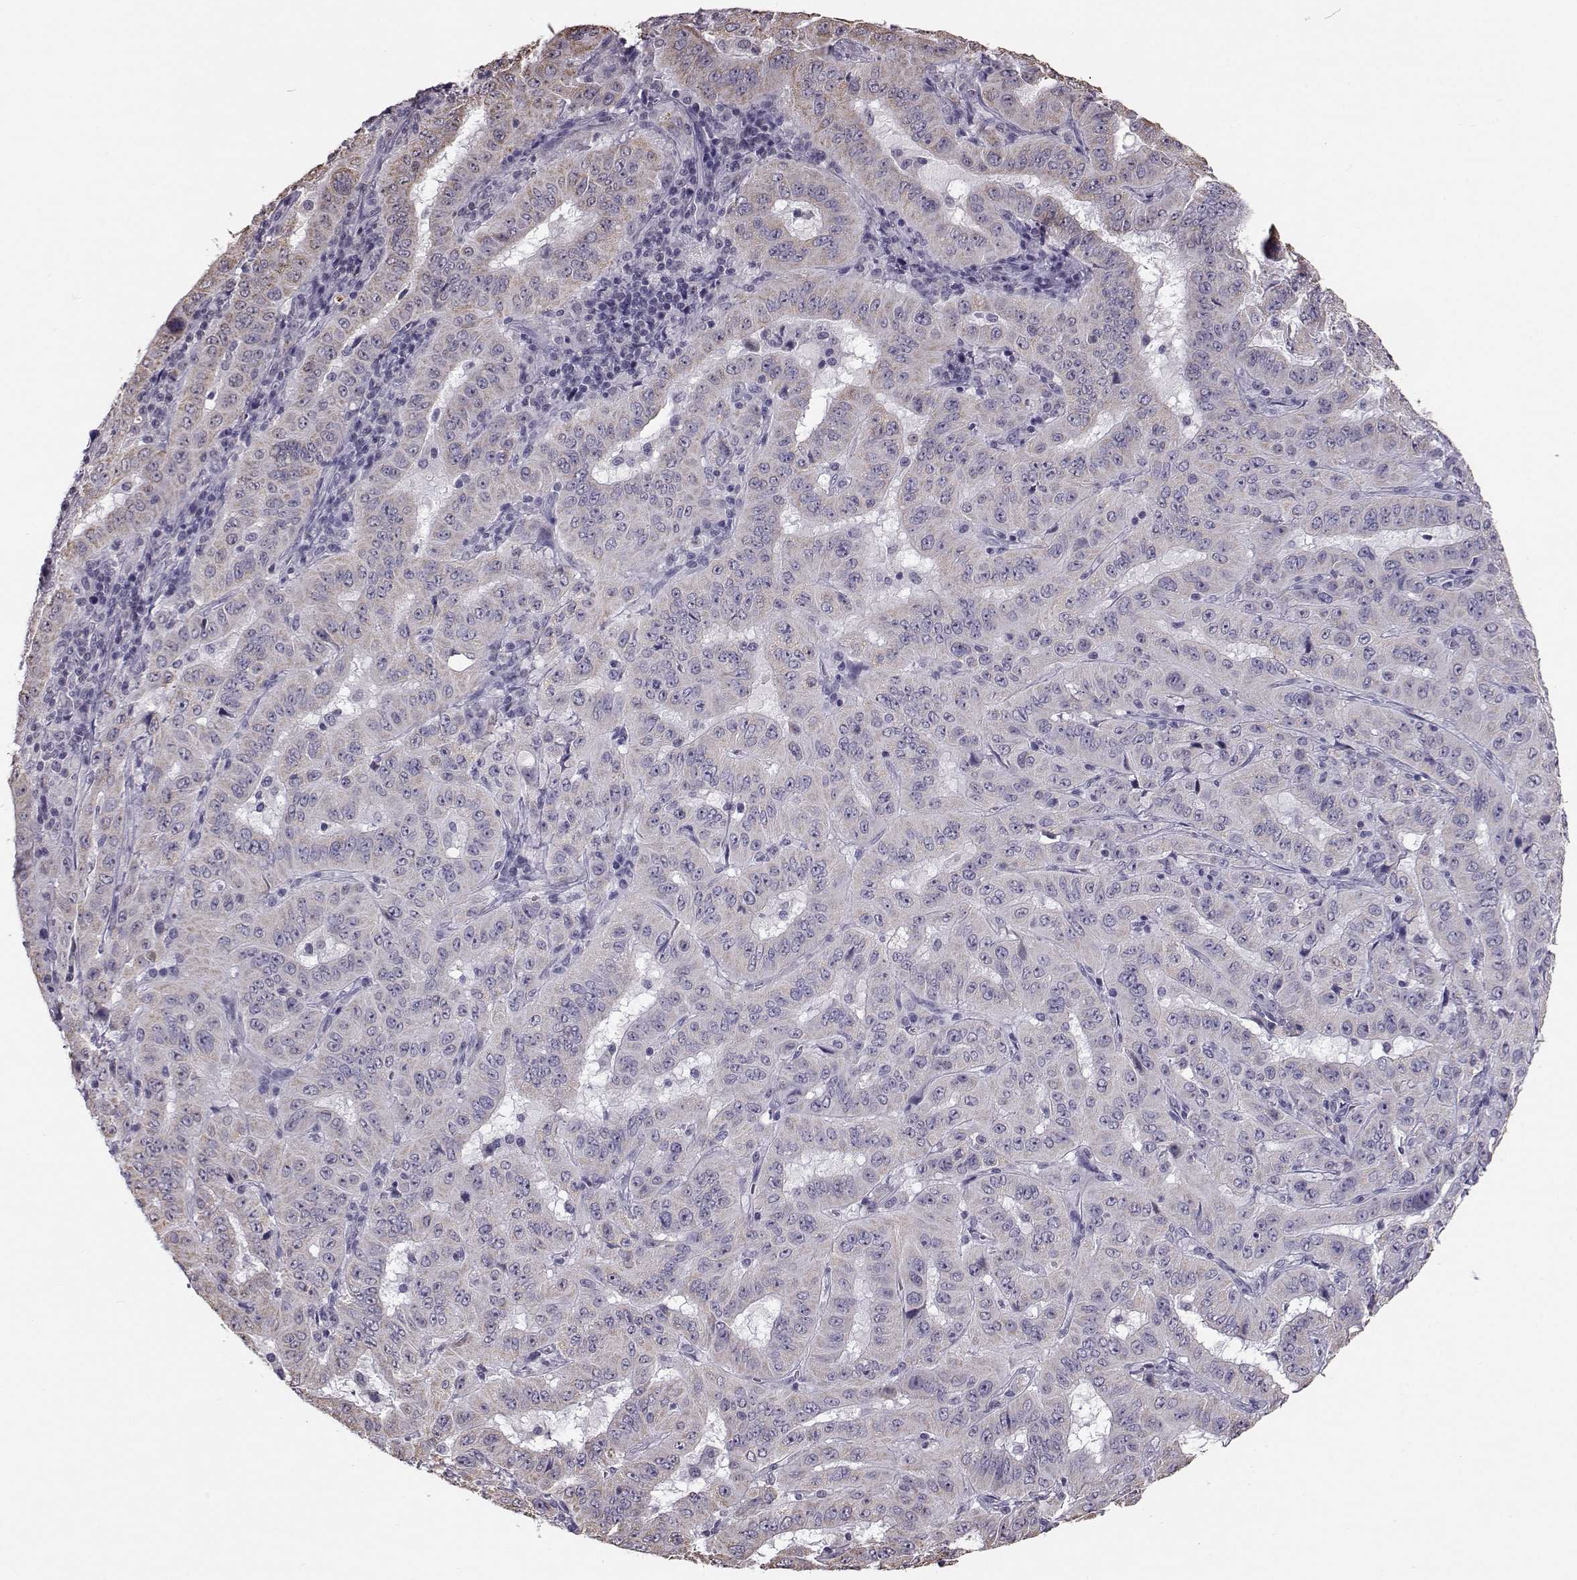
{"staining": {"intensity": "weak", "quantity": "<25%", "location": "cytoplasmic/membranous"}, "tissue": "pancreatic cancer", "cell_type": "Tumor cells", "image_type": "cancer", "snomed": [{"axis": "morphology", "description": "Adenocarcinoma, NOS"}, {"axis": "topography", "description": "Pancreas"}], "caption": "The micrograph displays no significant staining in tumor cells of adenocarcinoma (pancreatic). Brightfield microscopy of immunohistochemistry (IHC) stained with DAB (brown) and hematoxylin (blue), captured at high magnification.", "gene": "ALDH3A1", "patient": {"sex": "male", "age": 63}}